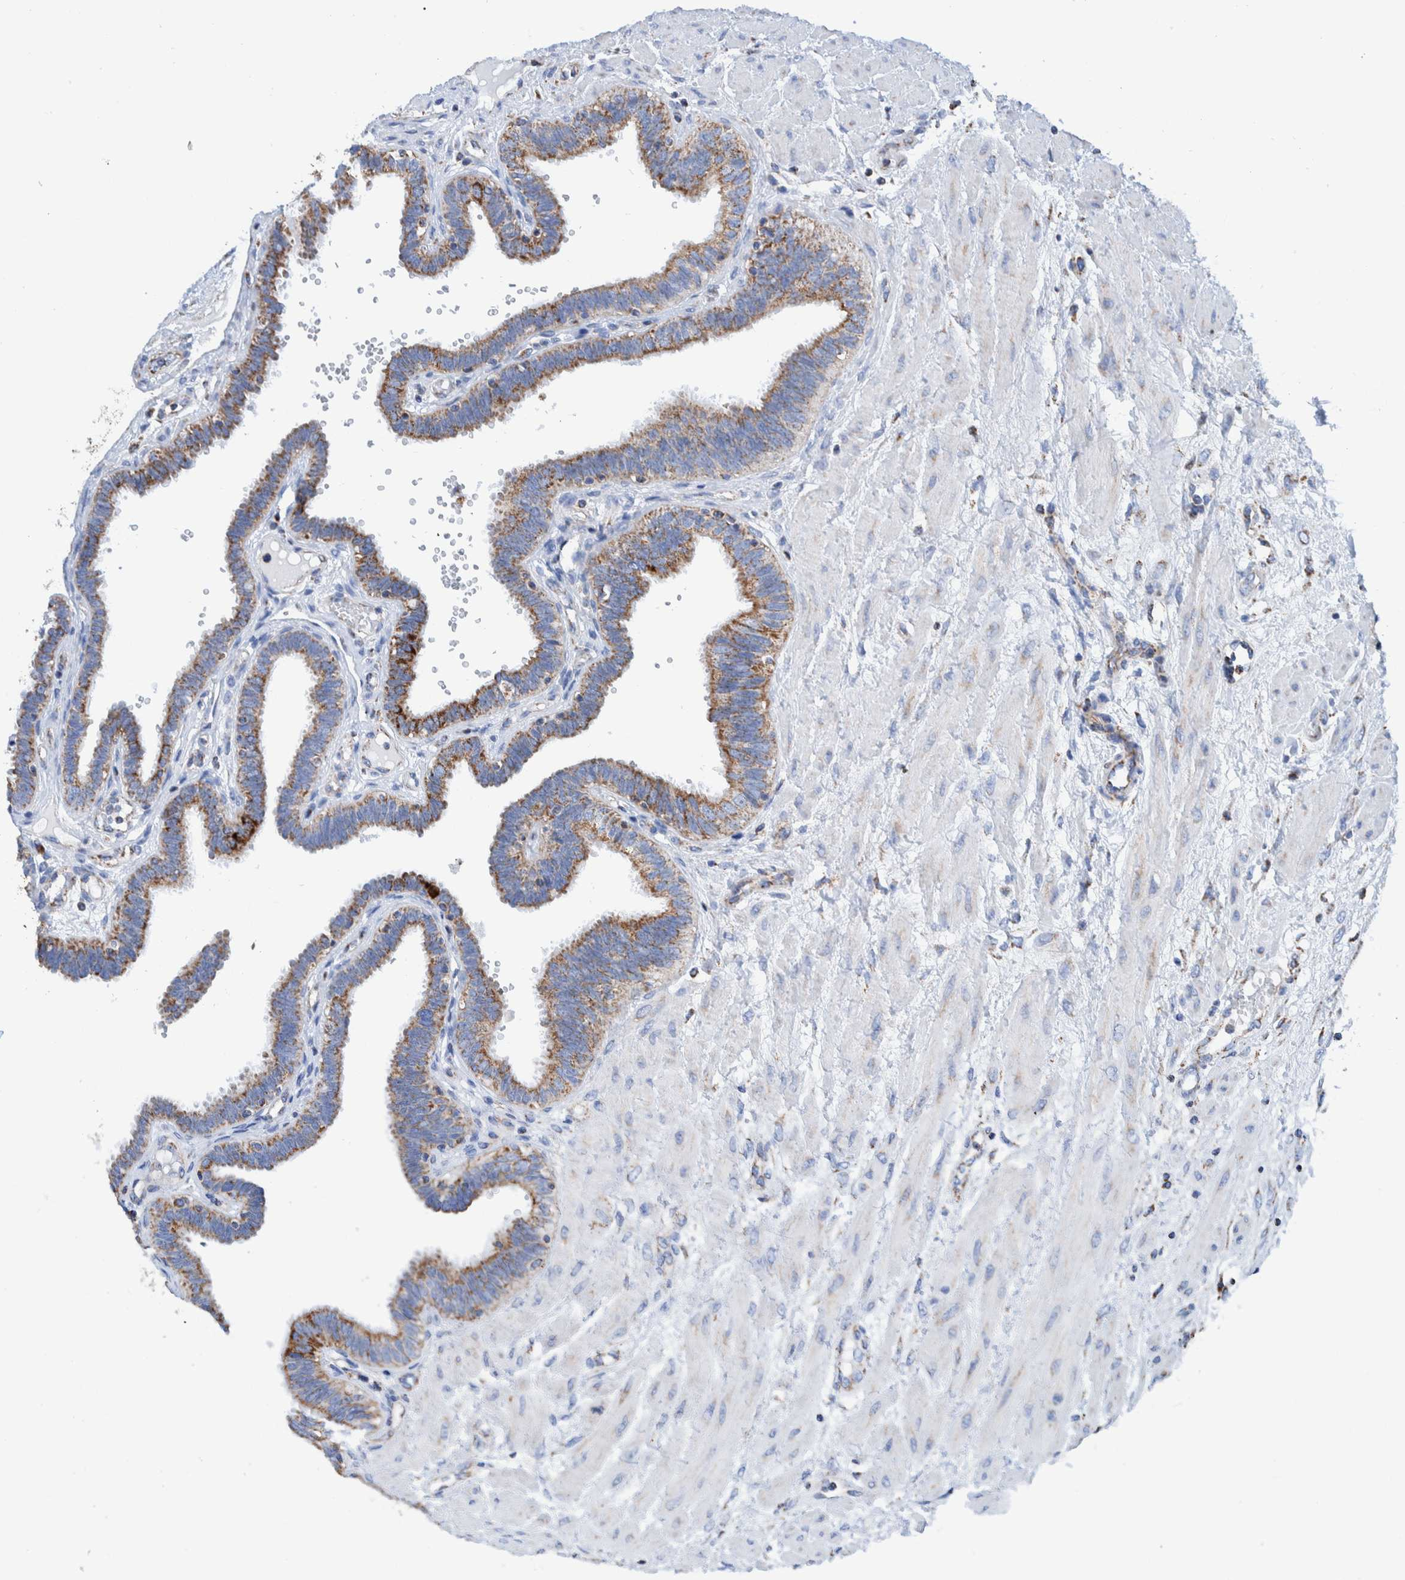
{"staining": {"intensity": "moderate", "quantity": ">75%", "location": "cytoplasmic/membranous"}, "tissue": "fallopian tube", "cell_type": "Glandular cells", "image_type": "normal", "snomed": [{"axis": "morphology", "description": "Normal tissue, NOS"}, {"axis": "topography", "description": "Fallopian tube"}], "caption": "Glandular cells demonstrate moderate cytoplasmic/membranous staining in approximately >75% of cells in normal fallopian tube.", "gene": "DECR1", "patient": {"sex": "female", "age": 32}}